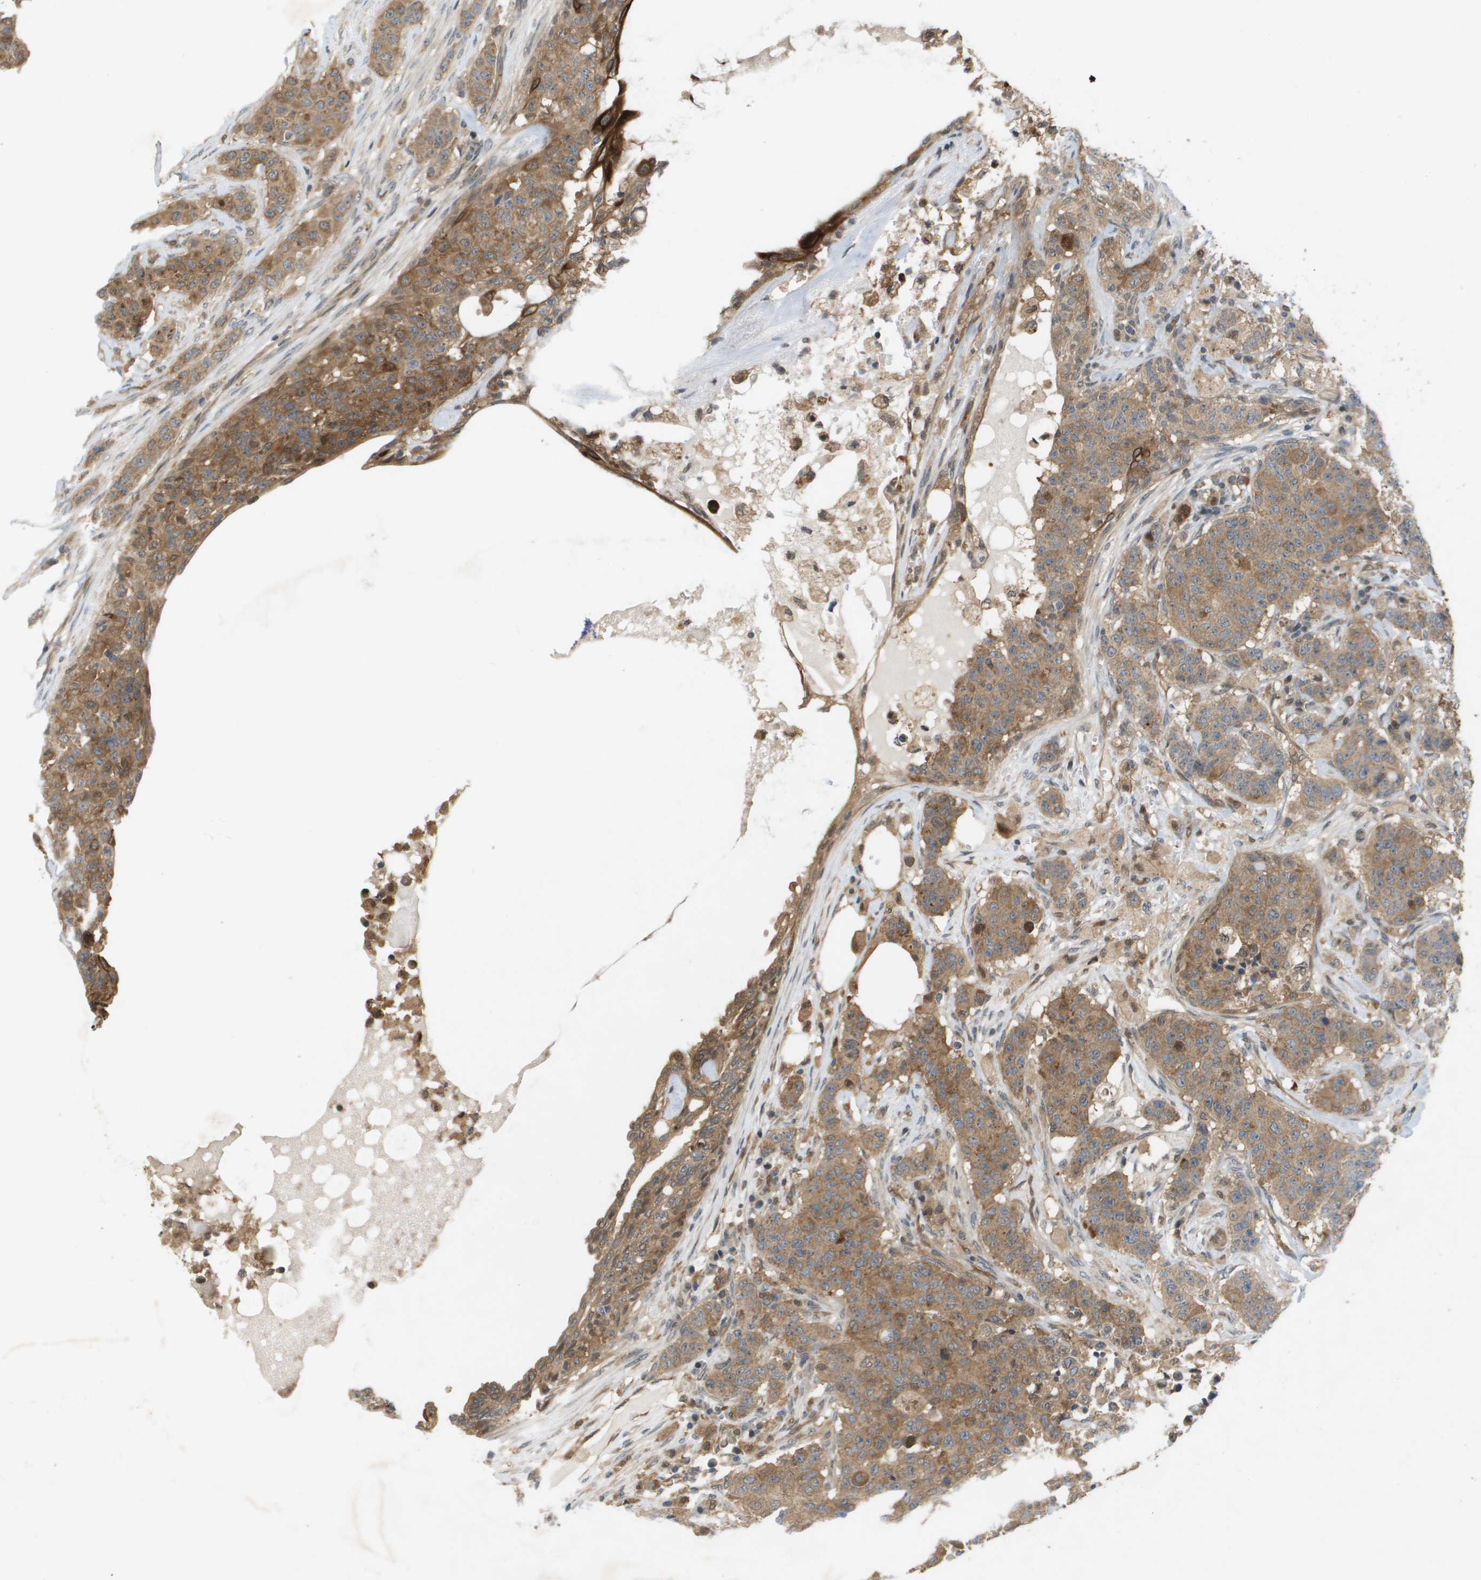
{"staining": {"intensity": "moderate", "quantity": ">75%", "location": "cytoplasmic/membranous"}, "tissue": "breast cancer", "cell_type": "Tumor cells", "image_type": "cancer", "snomed": [{"axis": "morphology", "description": "Normal tissue, NOS"}, {"axis": "morphology", "description": "Duct carcinoma"}, {"axis": "topography", "description": "Breast"}], "caption": "Breast cancer (intraductal carcinoma) tissue displays moderate cytoplasmic/membranous staining in approximately >75% of tumor cells The protein of interest is stained brown, and the nuclei are stained in blue (DAB IHC with brightfield microscopy, high magnification).", "gene": "PALD1", "patient": {"sex": "female", "age": 40}}